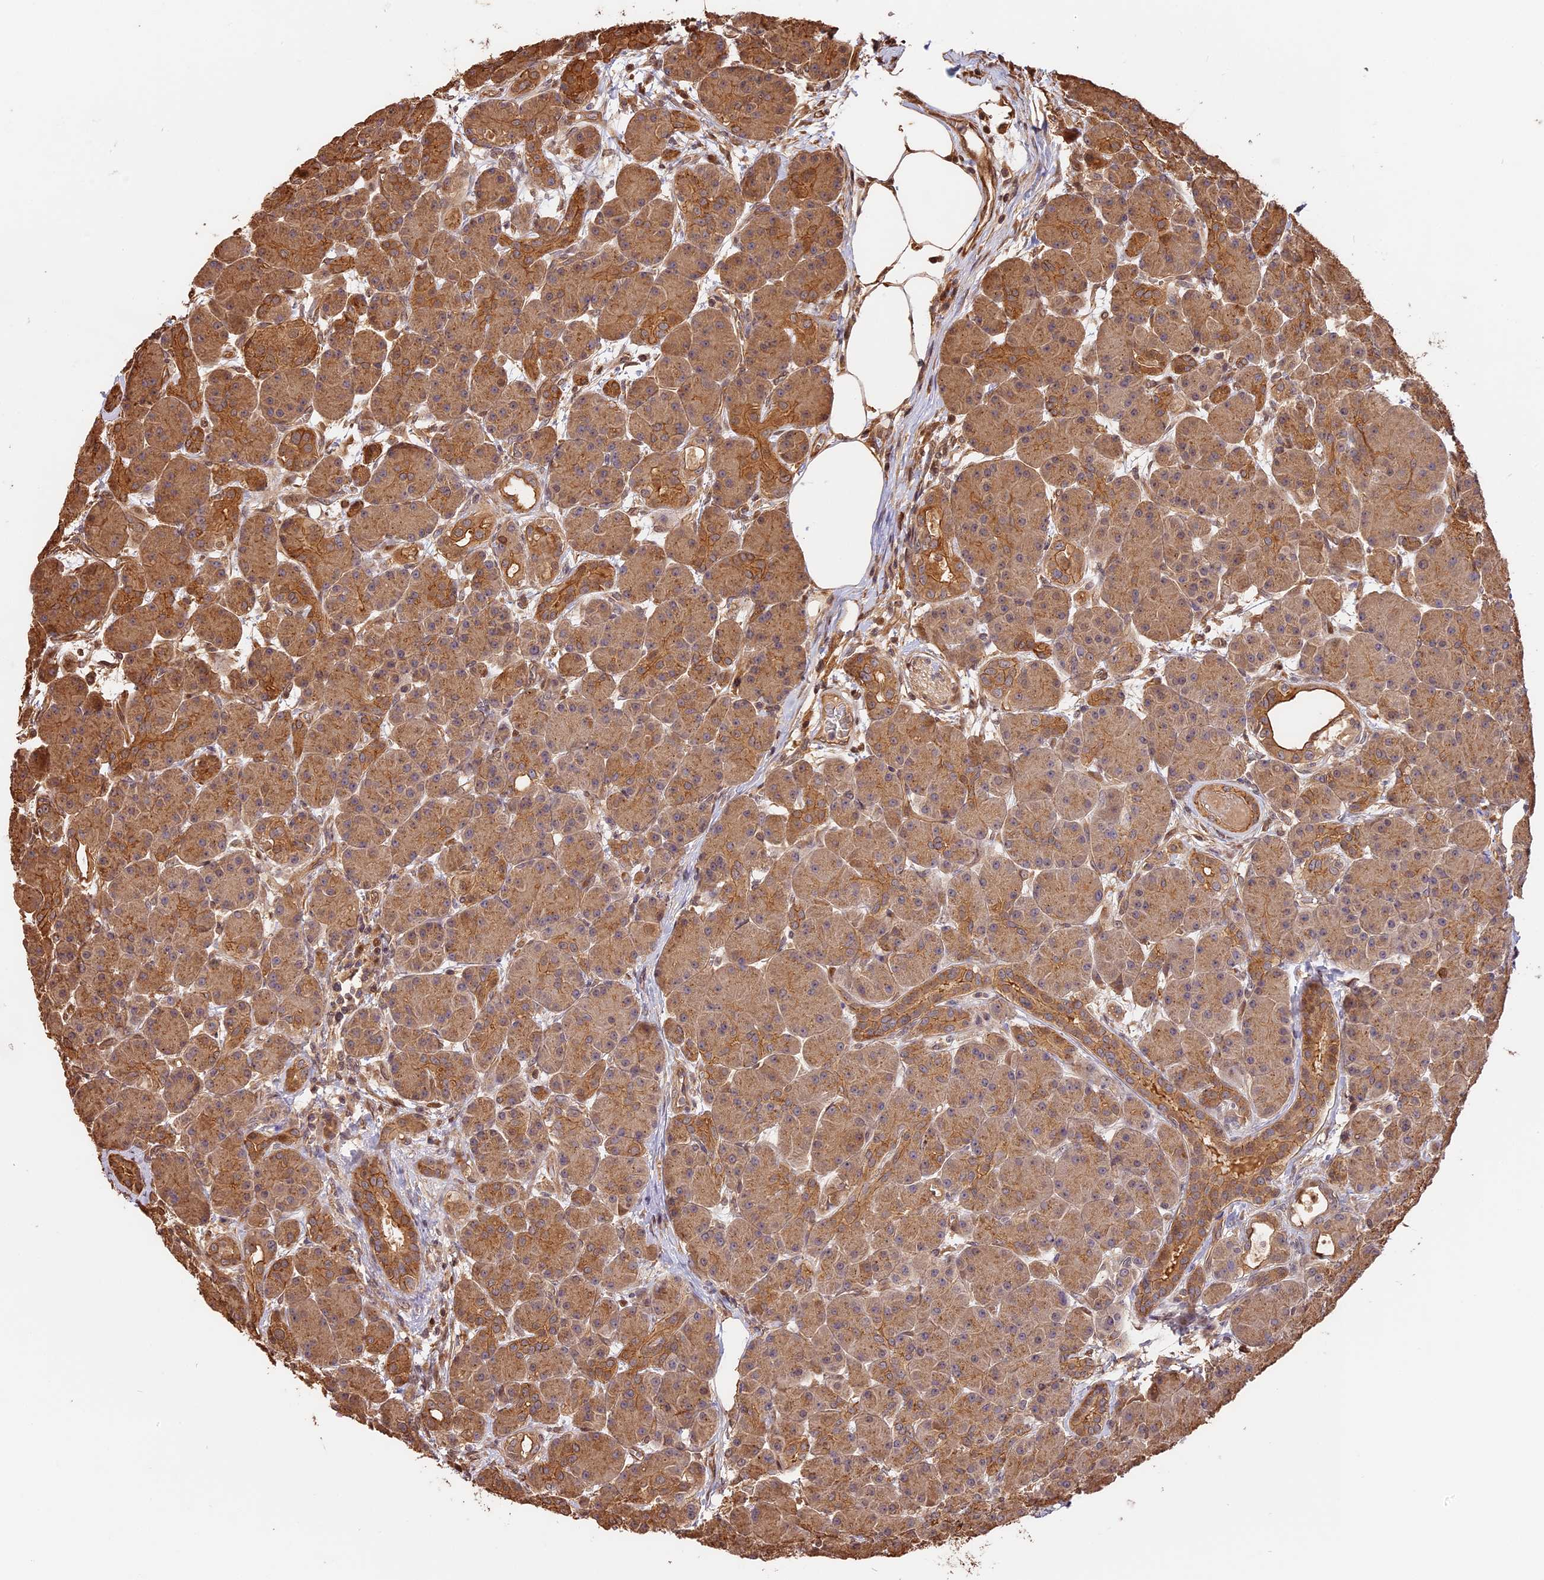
{"staining": {"intensity": "moderate", "quantity": ">75%", "location": "cytoplasmic/membranous"}, "tissue": "pancreas", "cell_type": "Exocrine glandular cells", "image_type": "normal", "snomed": [{"axis": "morphology", "description": "Normal tissue, NOS"}, {"axis": "topography", "description": "Pancreas"}], "caption": "This is a histology image of immunohistochemistry (IHC) staining of benign pancreas, which shows moderate positivity in the cytoplasmic/membranous of exocrine glandular cells.", "gene": "PPP1R37", "patient": {"sex": "male", "age": 63}}